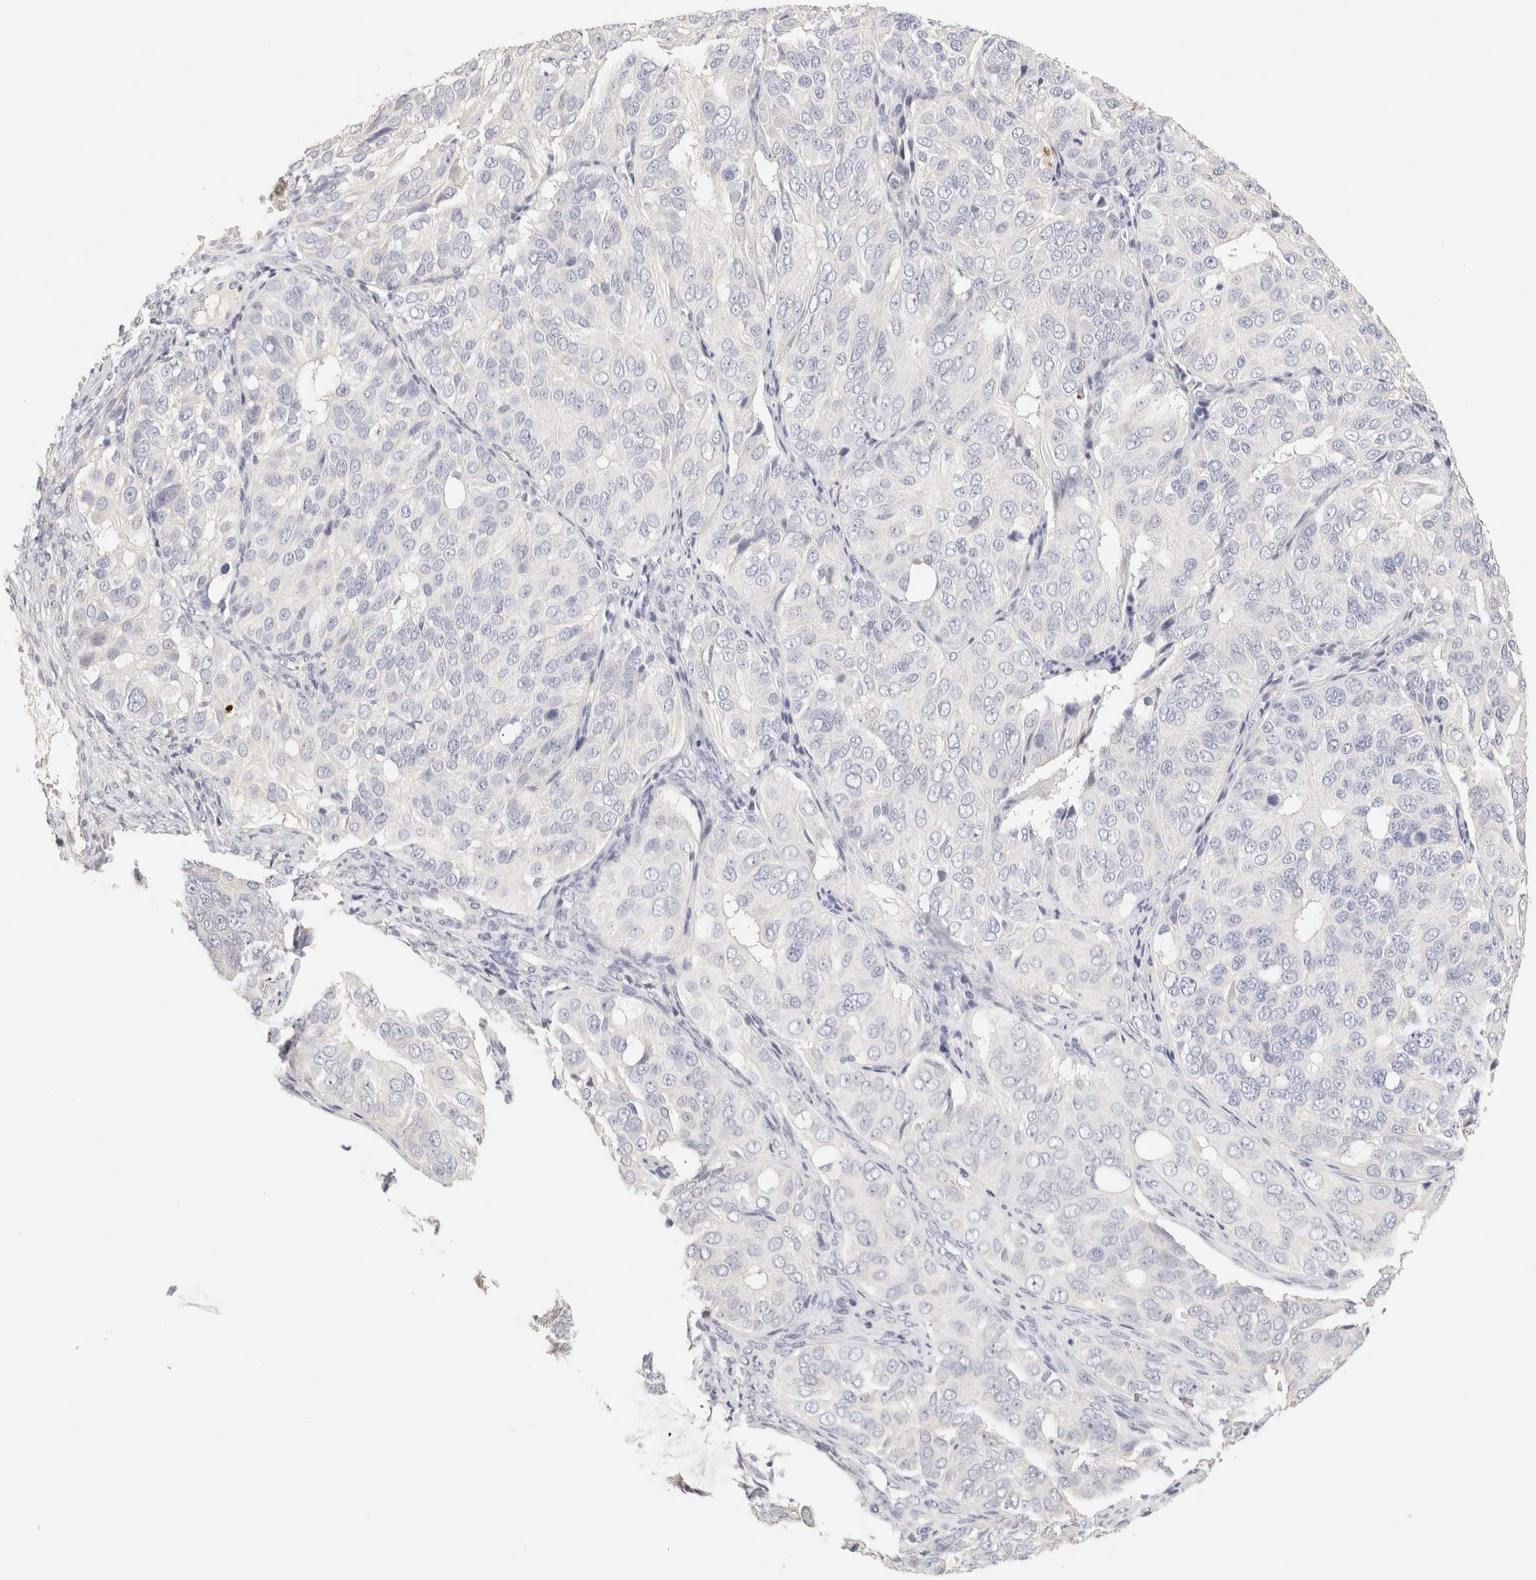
{"staining": {"intensity": "negative", "quantity": "none", "location": "none"}, "tissue": "ovarian cancer", "cell_type": "Tumor cells", "image_type": "cancer", "snomed": [{"axis": "morphology", "description": "Carcinoma, endometroid"}, {"axis": "topography", "description": "Ovary"}], "caption": "DAB immunohistochemical staining of human ovarian cancer (endometroid carcinoma) reveals no significant staining in tumor cells.", "gene": "SCGB2A2", "patient": {"sex": "female", "age": 51}}